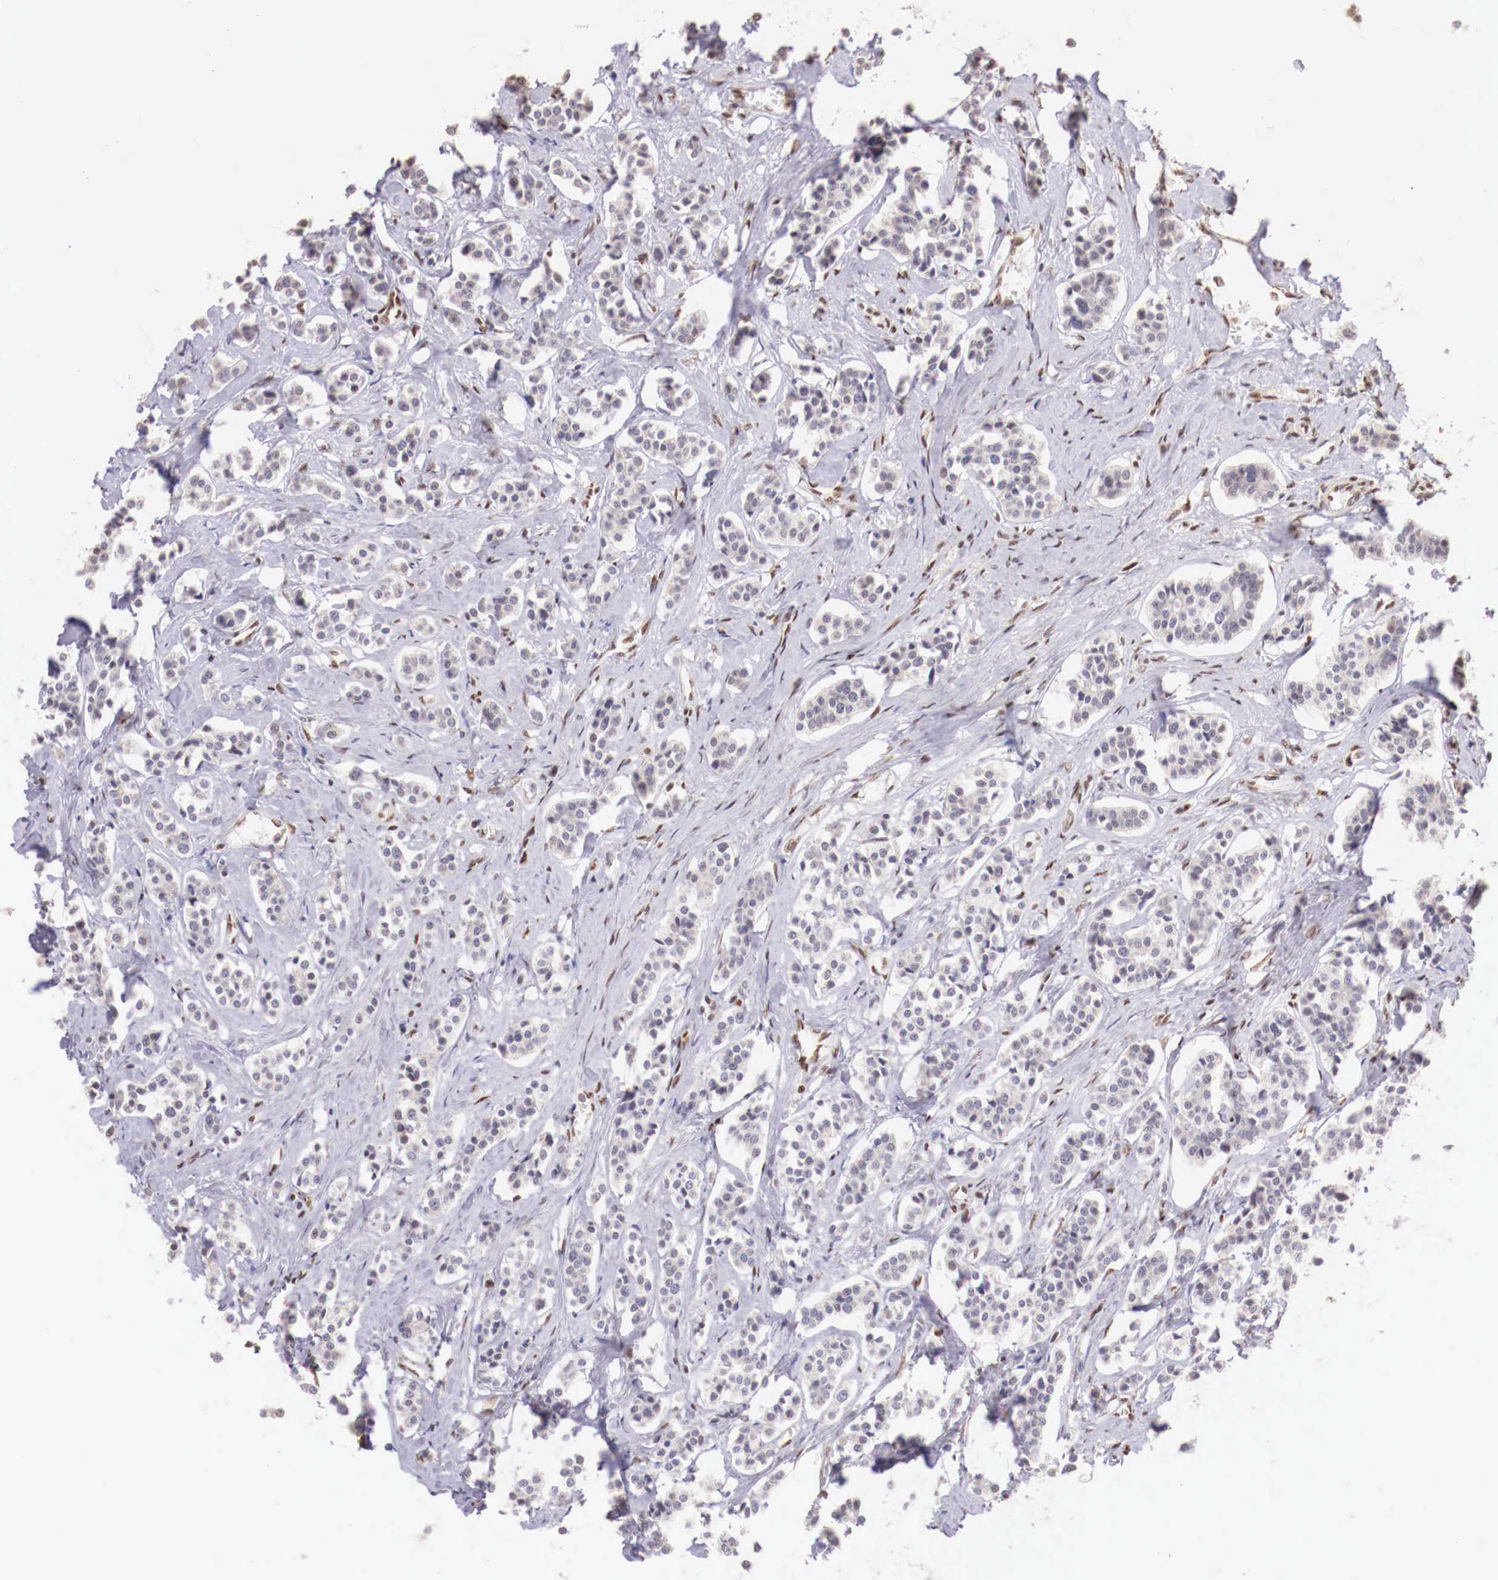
{"staining": {"intensity": "negative", "quantity": "none", "location": "none"}, "tissue": "carcinoid", "cell_type": "Tumor cells", "image_type": "cancer", "snomed": [{"axis": "morphology", "description": "Carcinoid, malignant, NOS"}, {"axis": "topography", "description": "Small intestine"}], "caption": "Tumor cells show no significant positivity in carcinoid.", "gene": "SP1", "patient": {"sex": "male", "age": 63}}